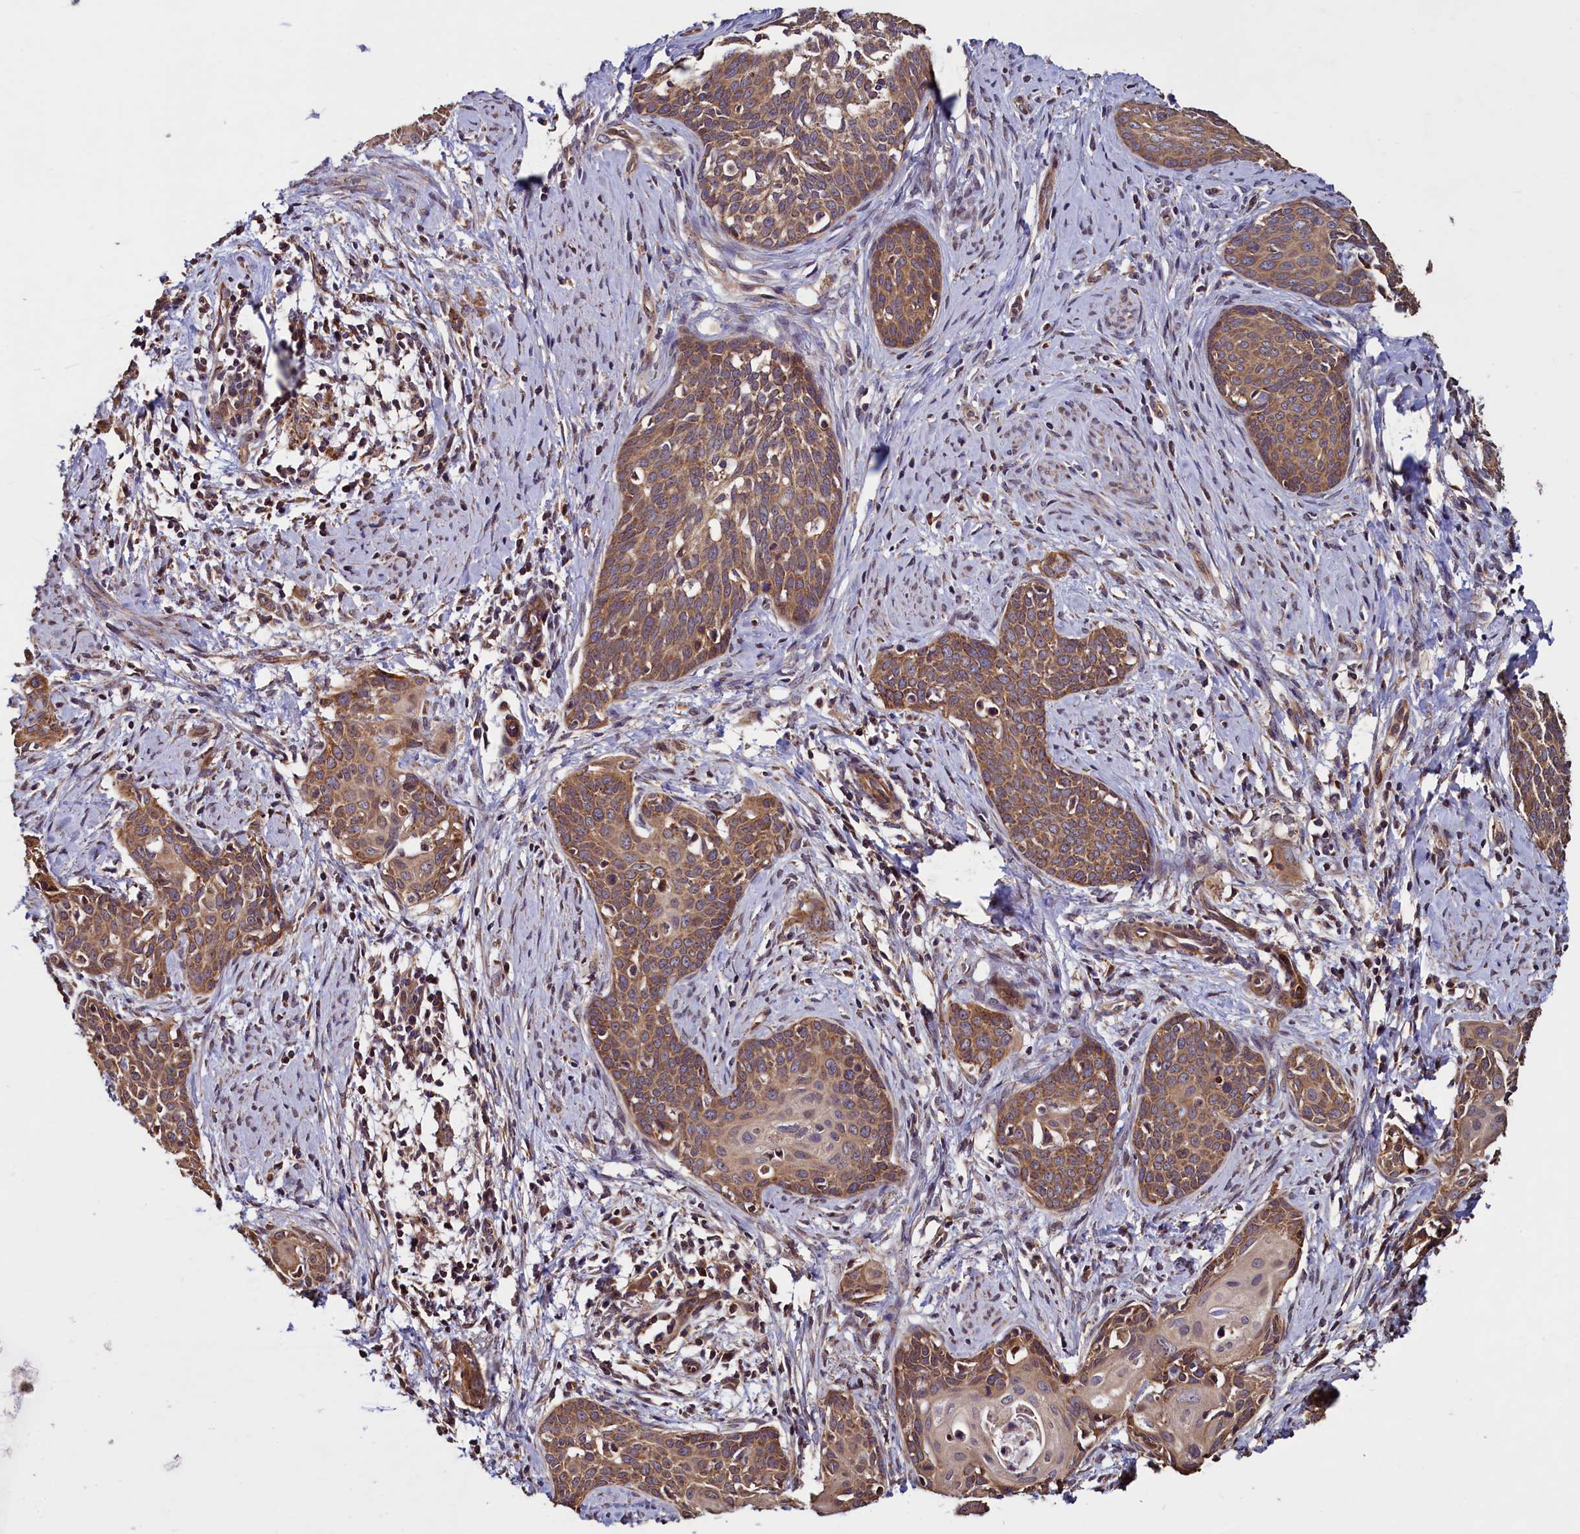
{"staining": {"intensity": "moderate", "quantity": ">75%", "location": "cytoplasmic/membranous"}, "tissue": "cervical cancer", "cell_type": "Tumor cells", "image_type": "cancer", "snomed": [{"axis": "morphology", "description": "Squamous cell carcinoma, NOS"}, {"axis": "topography", "description": "Cervix"}], "caption": "The image reveals staining of cervical cancer (squamous cell carcinoma), revealing moderate cytoplasmic/membranous protein positivity (brown color) within tumor cells. Nuclei are stained in blue.", "gene": "RBFA", "patient": {"sex": "female", "age": 52}}